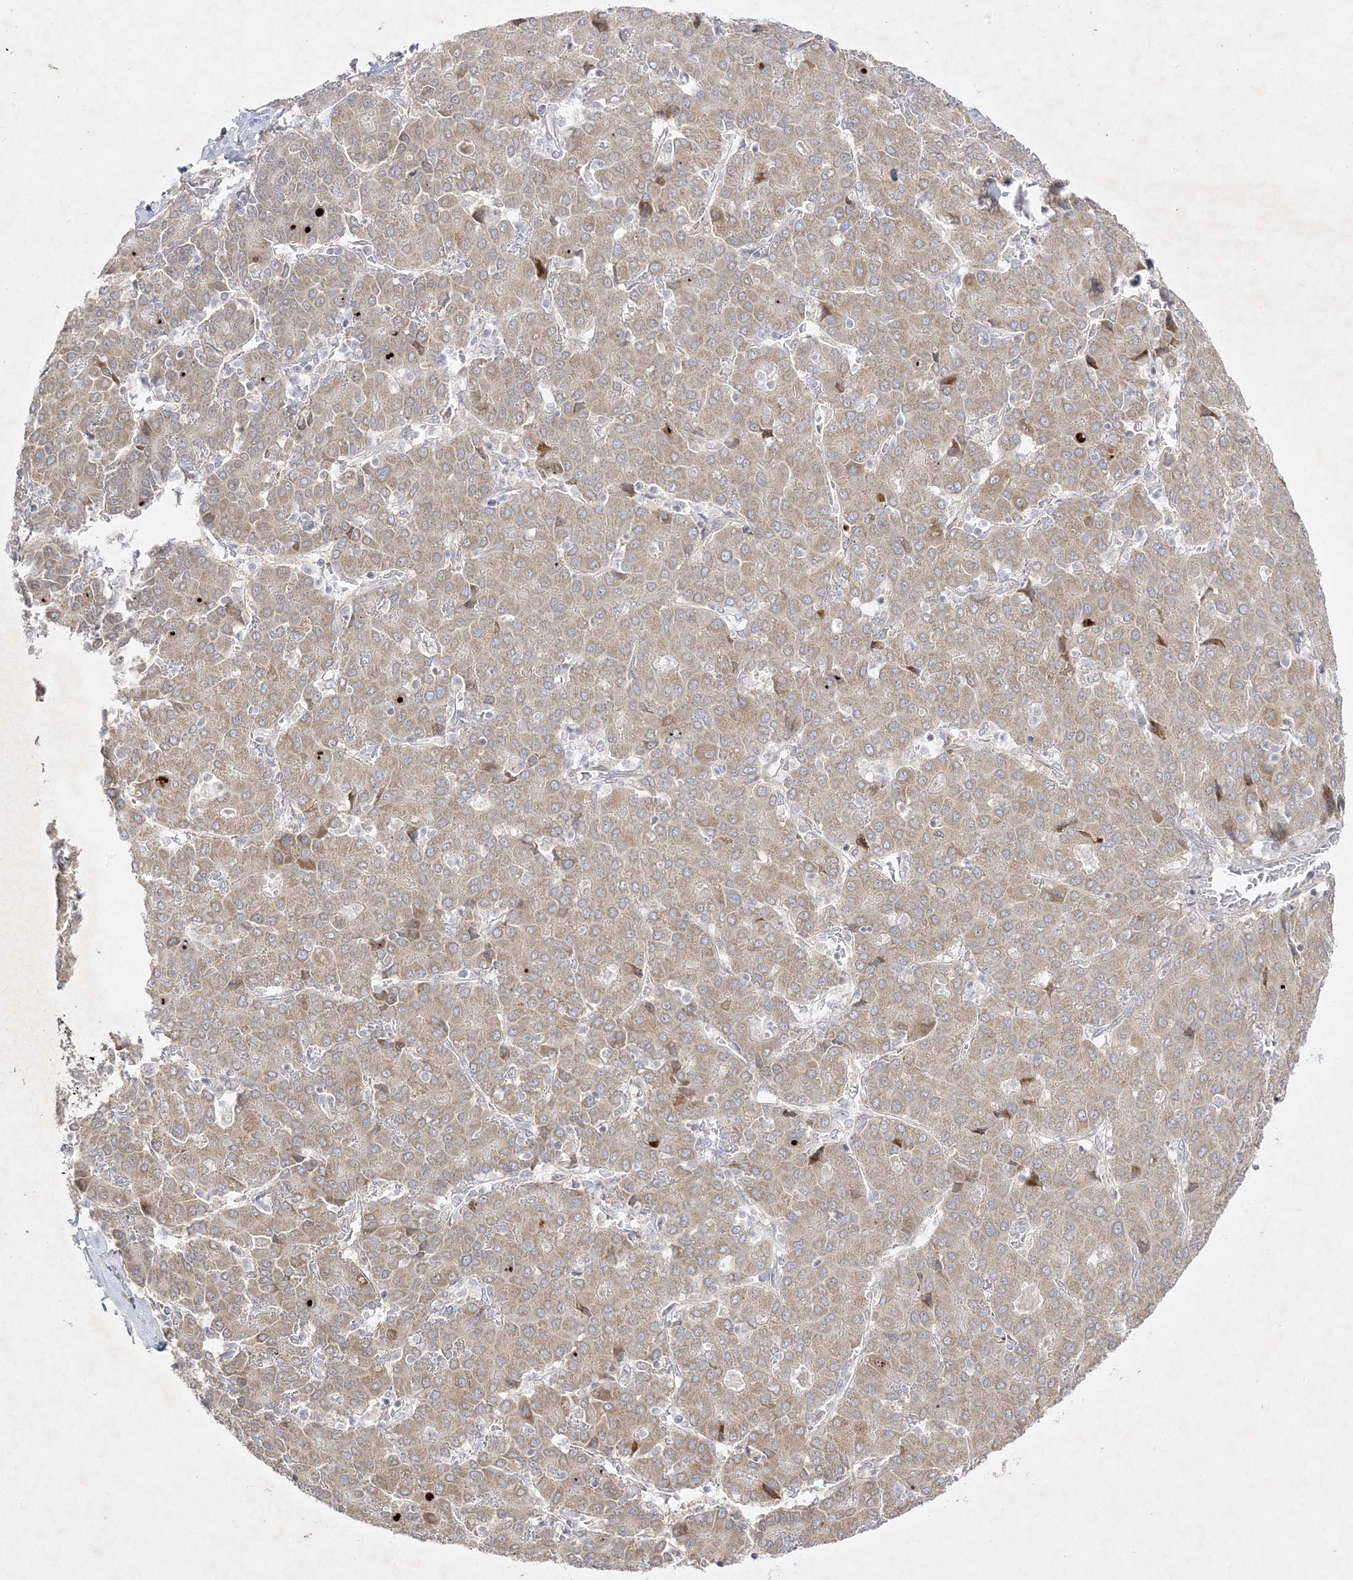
{"staining": {"intensity": "weak", "quantity": ">75%", "location": "cytoplasmic/membranous"}, "tissue": "liver cancer", "cell_type": "Tumor cells", "image_type": "cancer", "snomed": [{"axis": "morphology", "description": "Carcinoma, Hepatocellular, NOS"}, {"axis": "topography", "description": "Liver"}], "caption": "DAB (3,3'-diaminobenzidine) immunohistochemical staining of human liver cancer (hepatocellular carcinoma) reveals weak cytoplasmic/membranous protein expression in approximately >75% of tumor cells.", "gene": "C2CD2", "patient": {"sex": "male", "age": 65}}